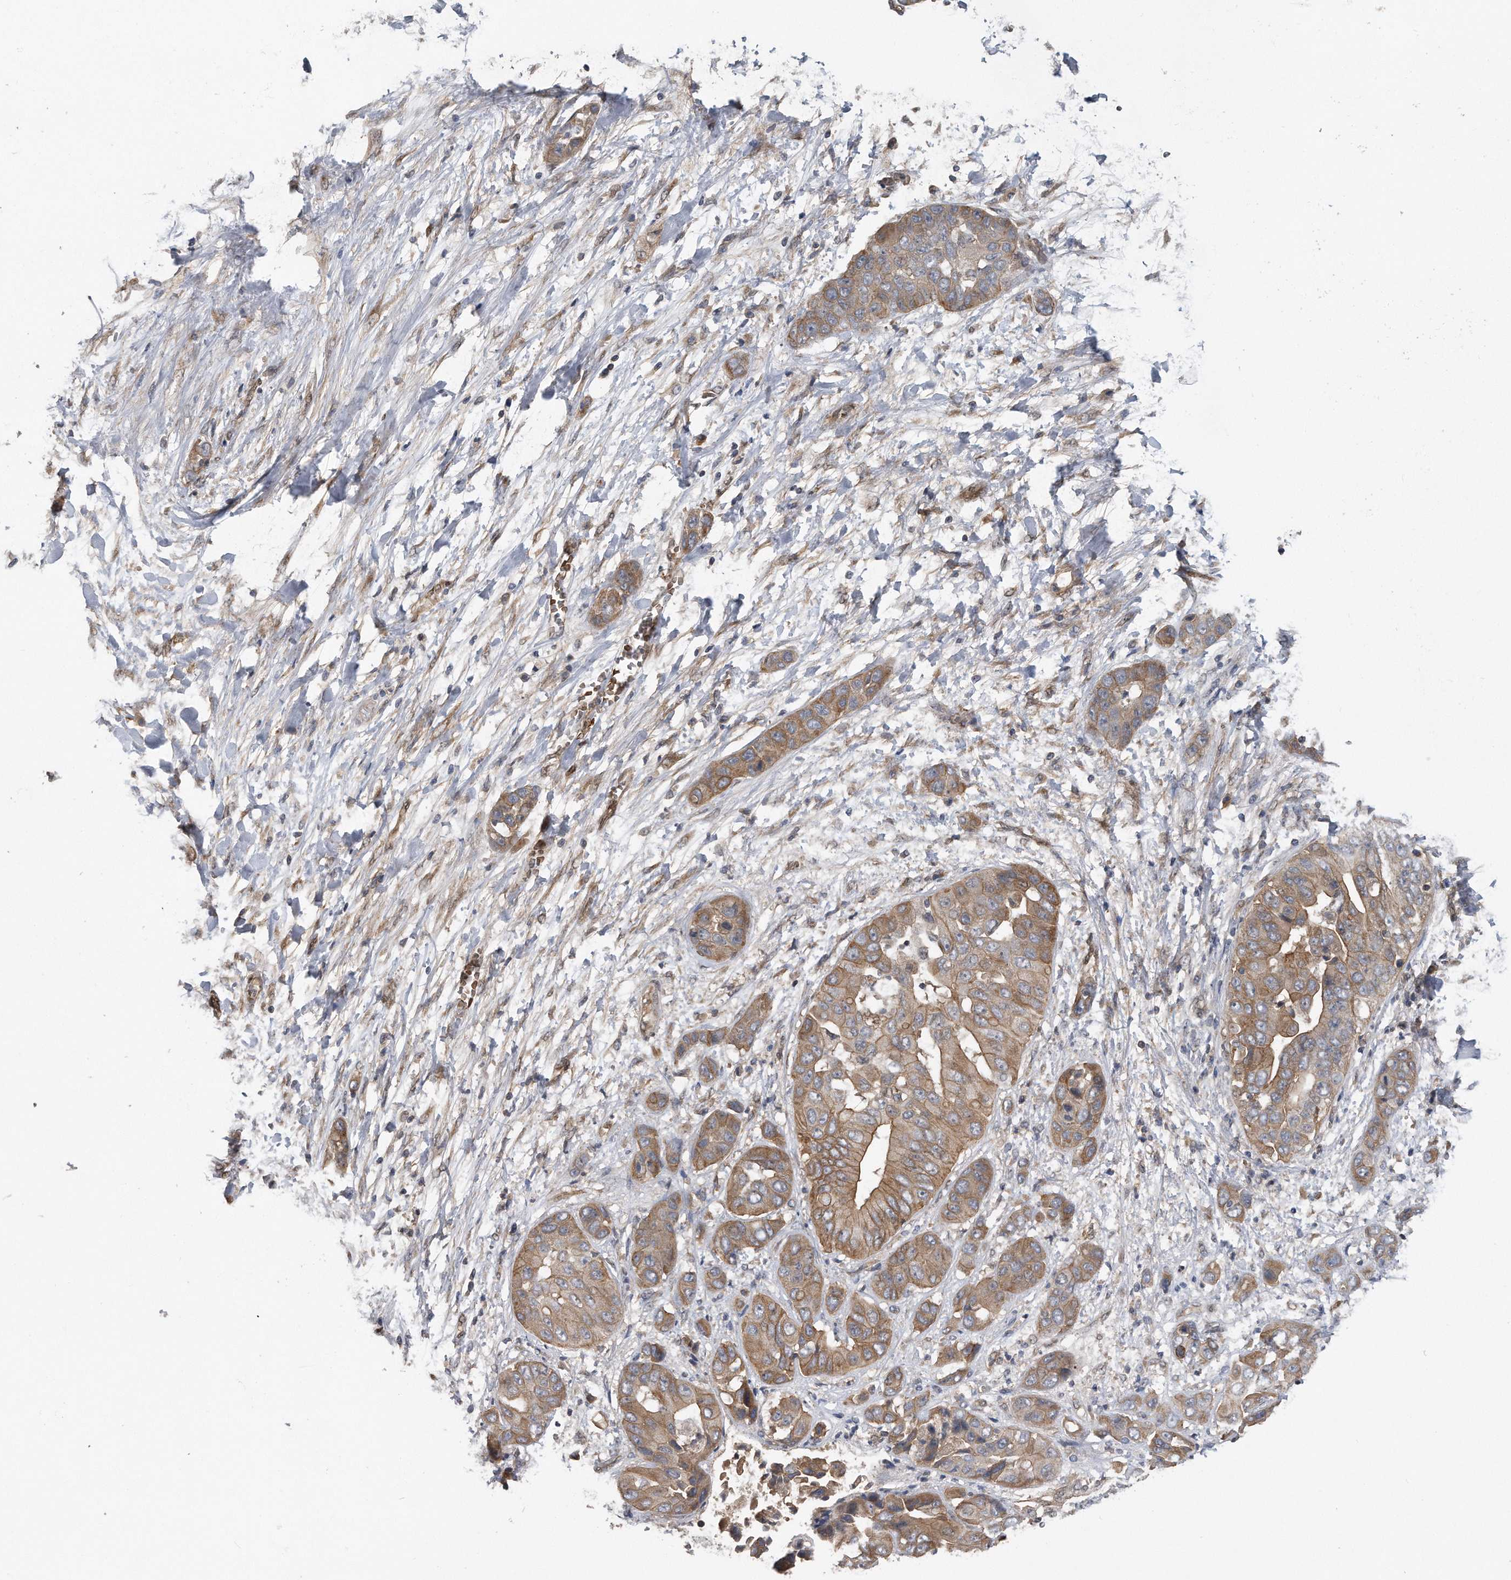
{"staining": {"intensity": "moderate", "quantity": ">75%", "location": "cytoplasmic/membranous"}, "tissue": "liver cancer", "cell_type": "Tumor cells", "image_type": "cancer", "snomed": [{"axis": "morphology", "description": "Cholangiocarcinoma"}, {"axis": "topography", "description": "Liver"}], "caption": "A micrograph of liver cancer (cholangiocarcinoma) stained for a protein shows moderate cytoplasmic/membranous brown staining in tumor cells.", "gene": "ZNF79", "patient": {"sex": "female", "age": 52}}